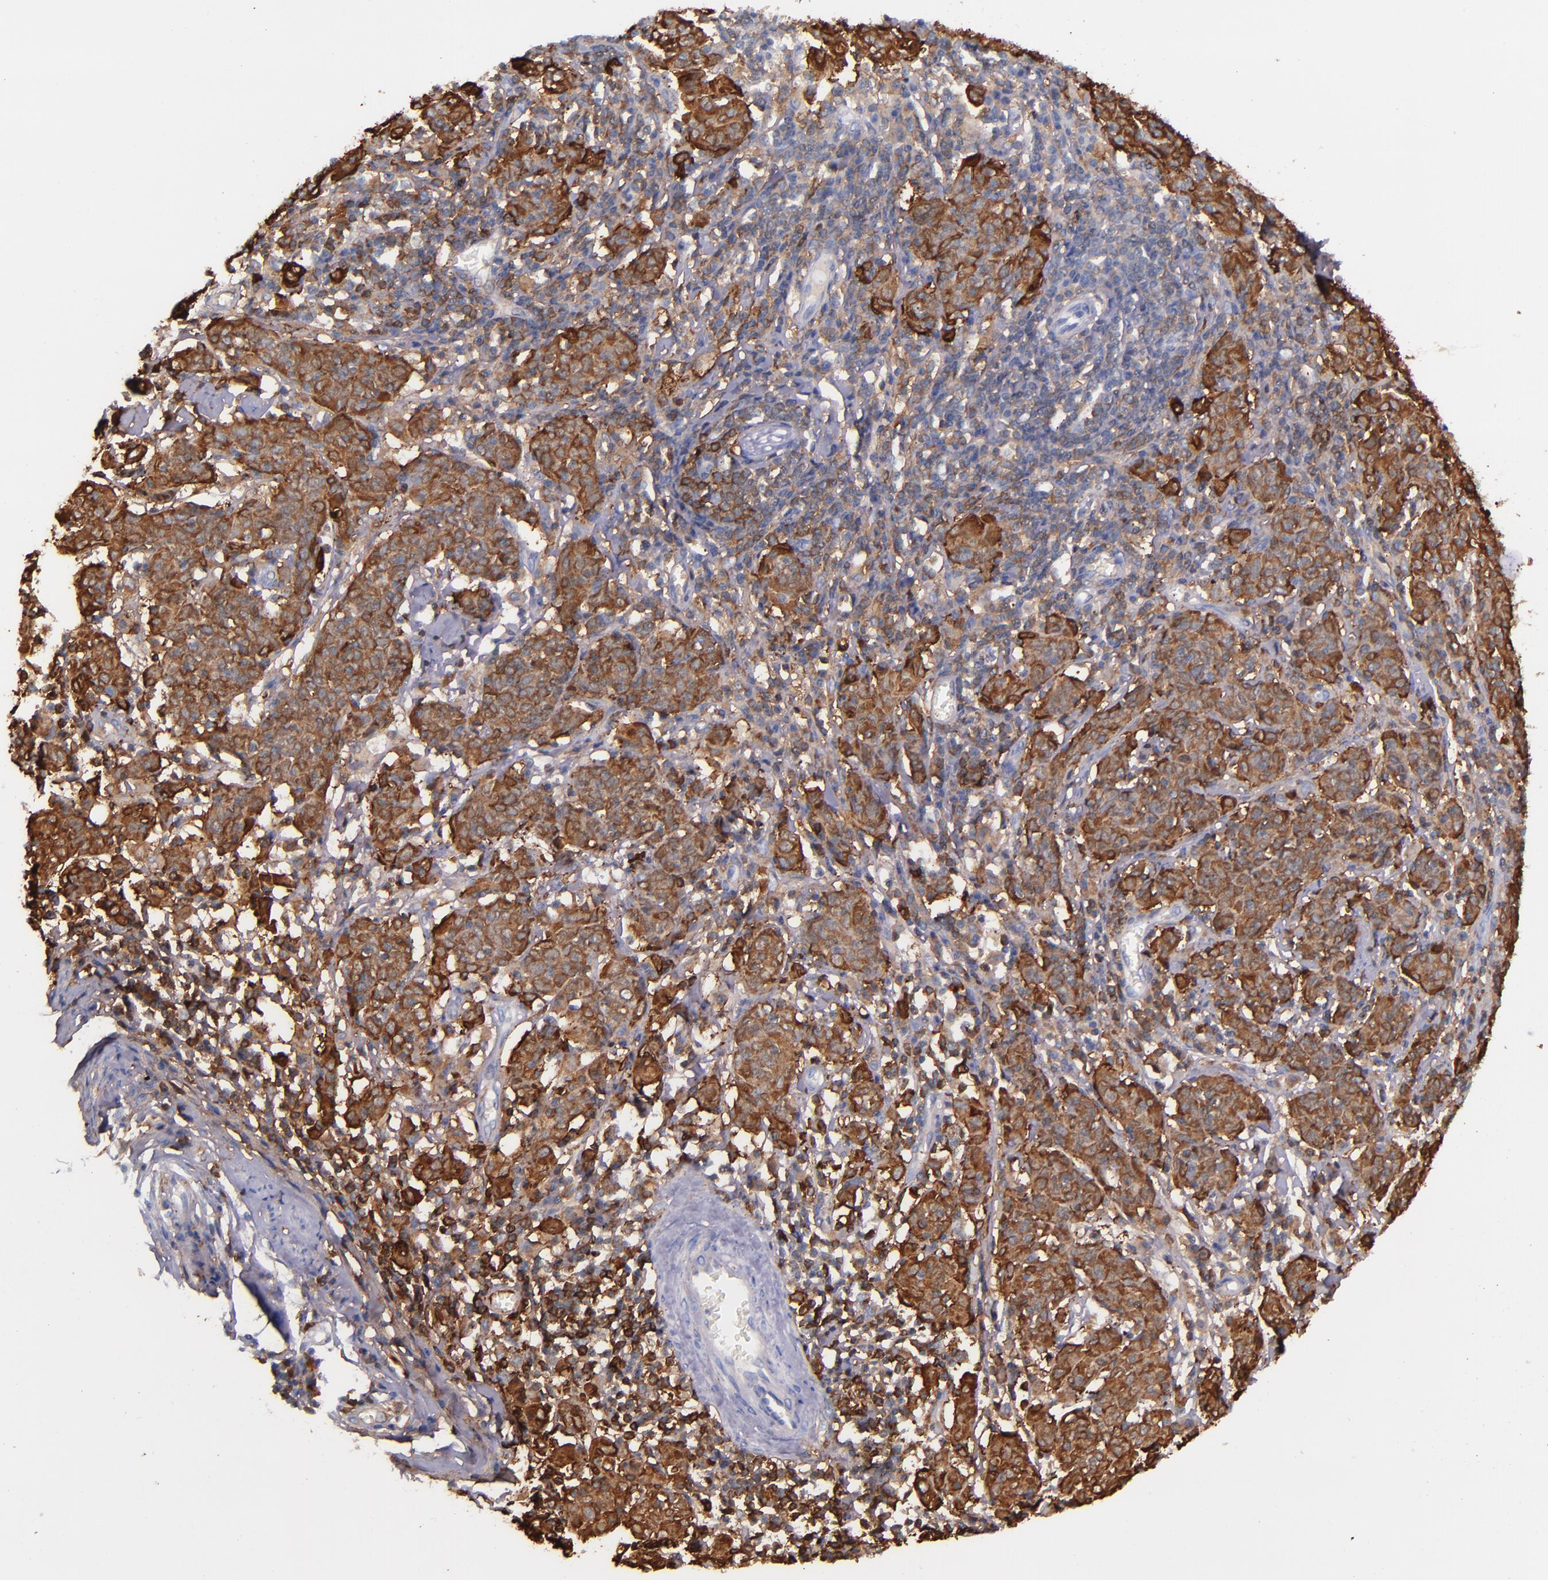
{"staining": {"intensity": "strong", "quantity": ">75%", "location": "cytoplasmic/membranous"}, "tissue": "cervical cancer", "cell_type": "Tumor cells", "image_type": "cancer", "snomed": [{"axis": "morphology", "description": "Normal tissue, NOS"}, {"axis": "morphology", "description": "Squamous cell carcinoma, NOS"}, {"axis": "topography", "description": "Cervix"}], "caption": "High-magnification brightfield microscopy of cervical squamous cell carcinoma stained with DAB (3,3'-diaminobenzidine) (brown) and counterstained with hematoxylin (blue). tumor cells exhibit strong cytoplasmic/membranous staining is seen in approximately>75% of cells. (DAB IHC, brown staining for protein, blue staining for nuclei).", "gene": "IVL", "patient": {"sex": "female", "age": 67}}